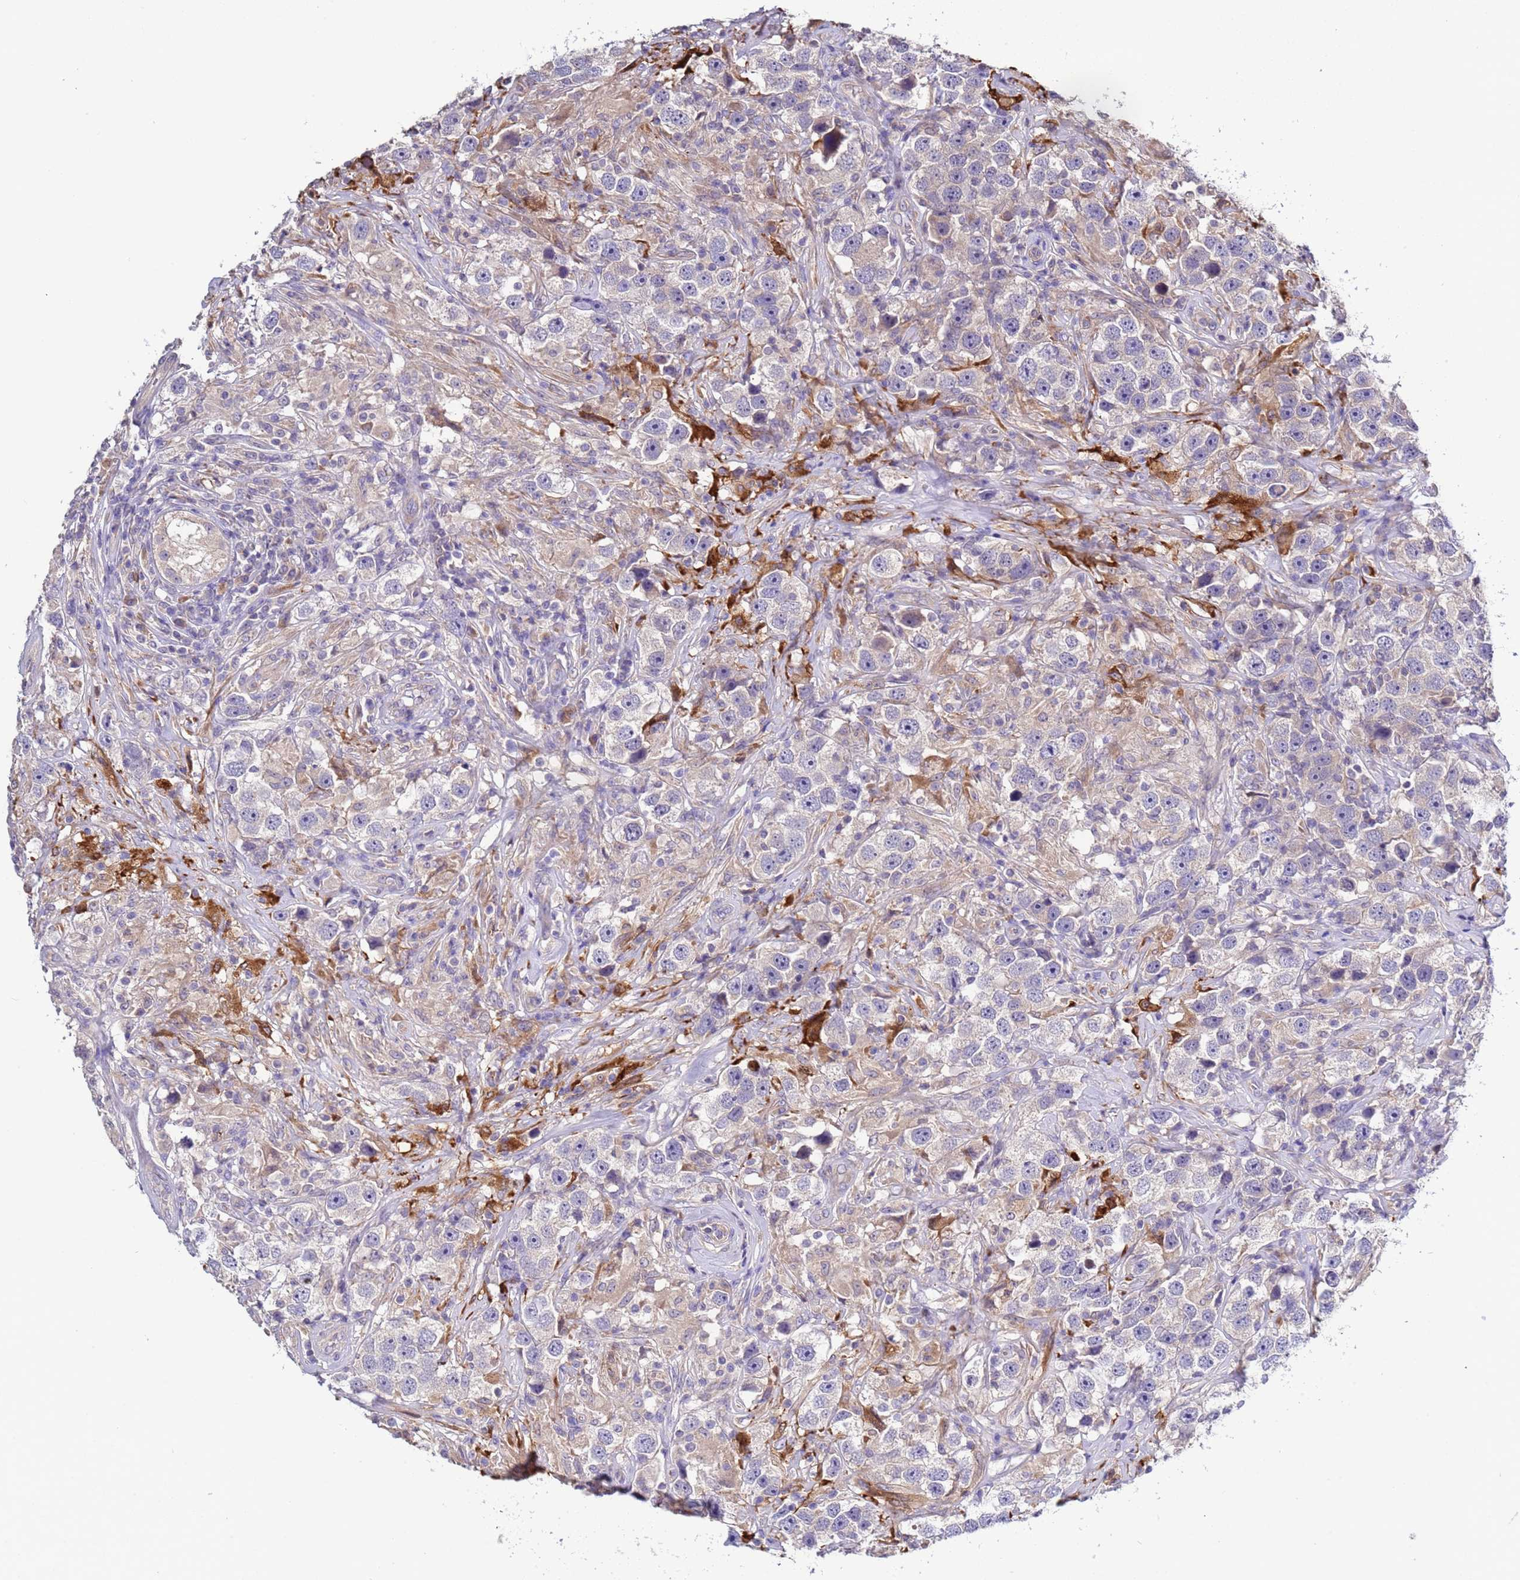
{"staining": {"intensity": "negative", "quantity": "none", "location": "none"}, "tissue": "testis cancer", "cell_type": "Tumor cells", "image_type": "cancer", "snomed": [{"axis": "morphology", "description": "Seminoma, NOS"}, {"axis": "topography", "description": "Testis"}], "caption": "Immunohistochemistry of human testis cancer (seminoma) exhibits no positivity in tumor cells. (DAB immunohistochemistry visualized using brightfield microscopy, high magnification).", "gene": "ELMOD2", "patient": {"sex": "male", "age": 49}}